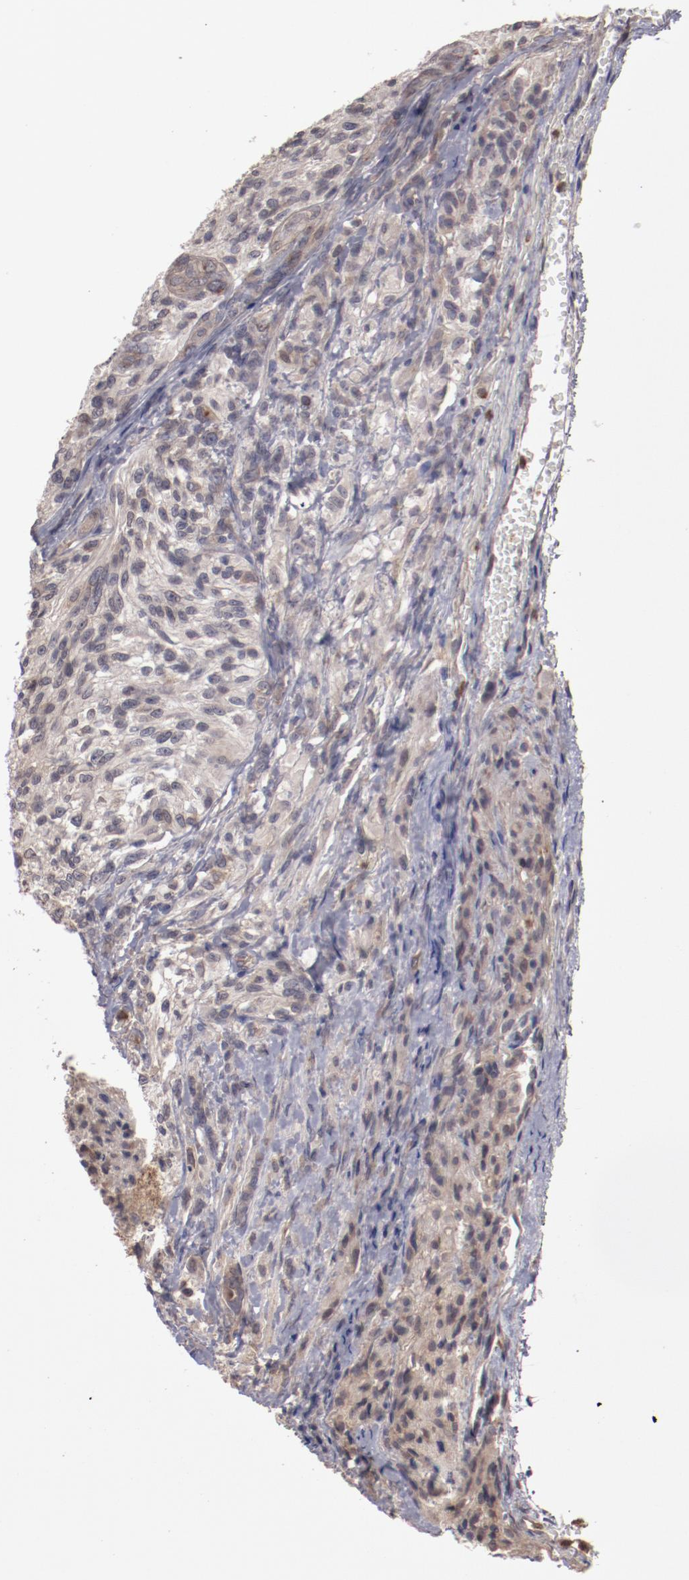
{"staining": {"intensity": "weak", "quantity": ">75%", "location": "cytoplasmic/membranous"}, "tissue": "glioma", "cell_type": "Tumor cells", "image_type": "cancer", "snomed": [{"axis": "morphology", "description": "Normal tissue, NOS"}, {"axis": "morphology", "description": "Glioma, malignant, High grade"}, {"axis": "topography", "description": "Cerebral cortex"}], "caption": "Protein staining of high-grade glioma (malignant) tissue reveals weak cytoplasmic/membranous positivity in about >75% of tumor cells.", "gene": "SERPINA7", "patient": {"sex": "male", "age": 56}}